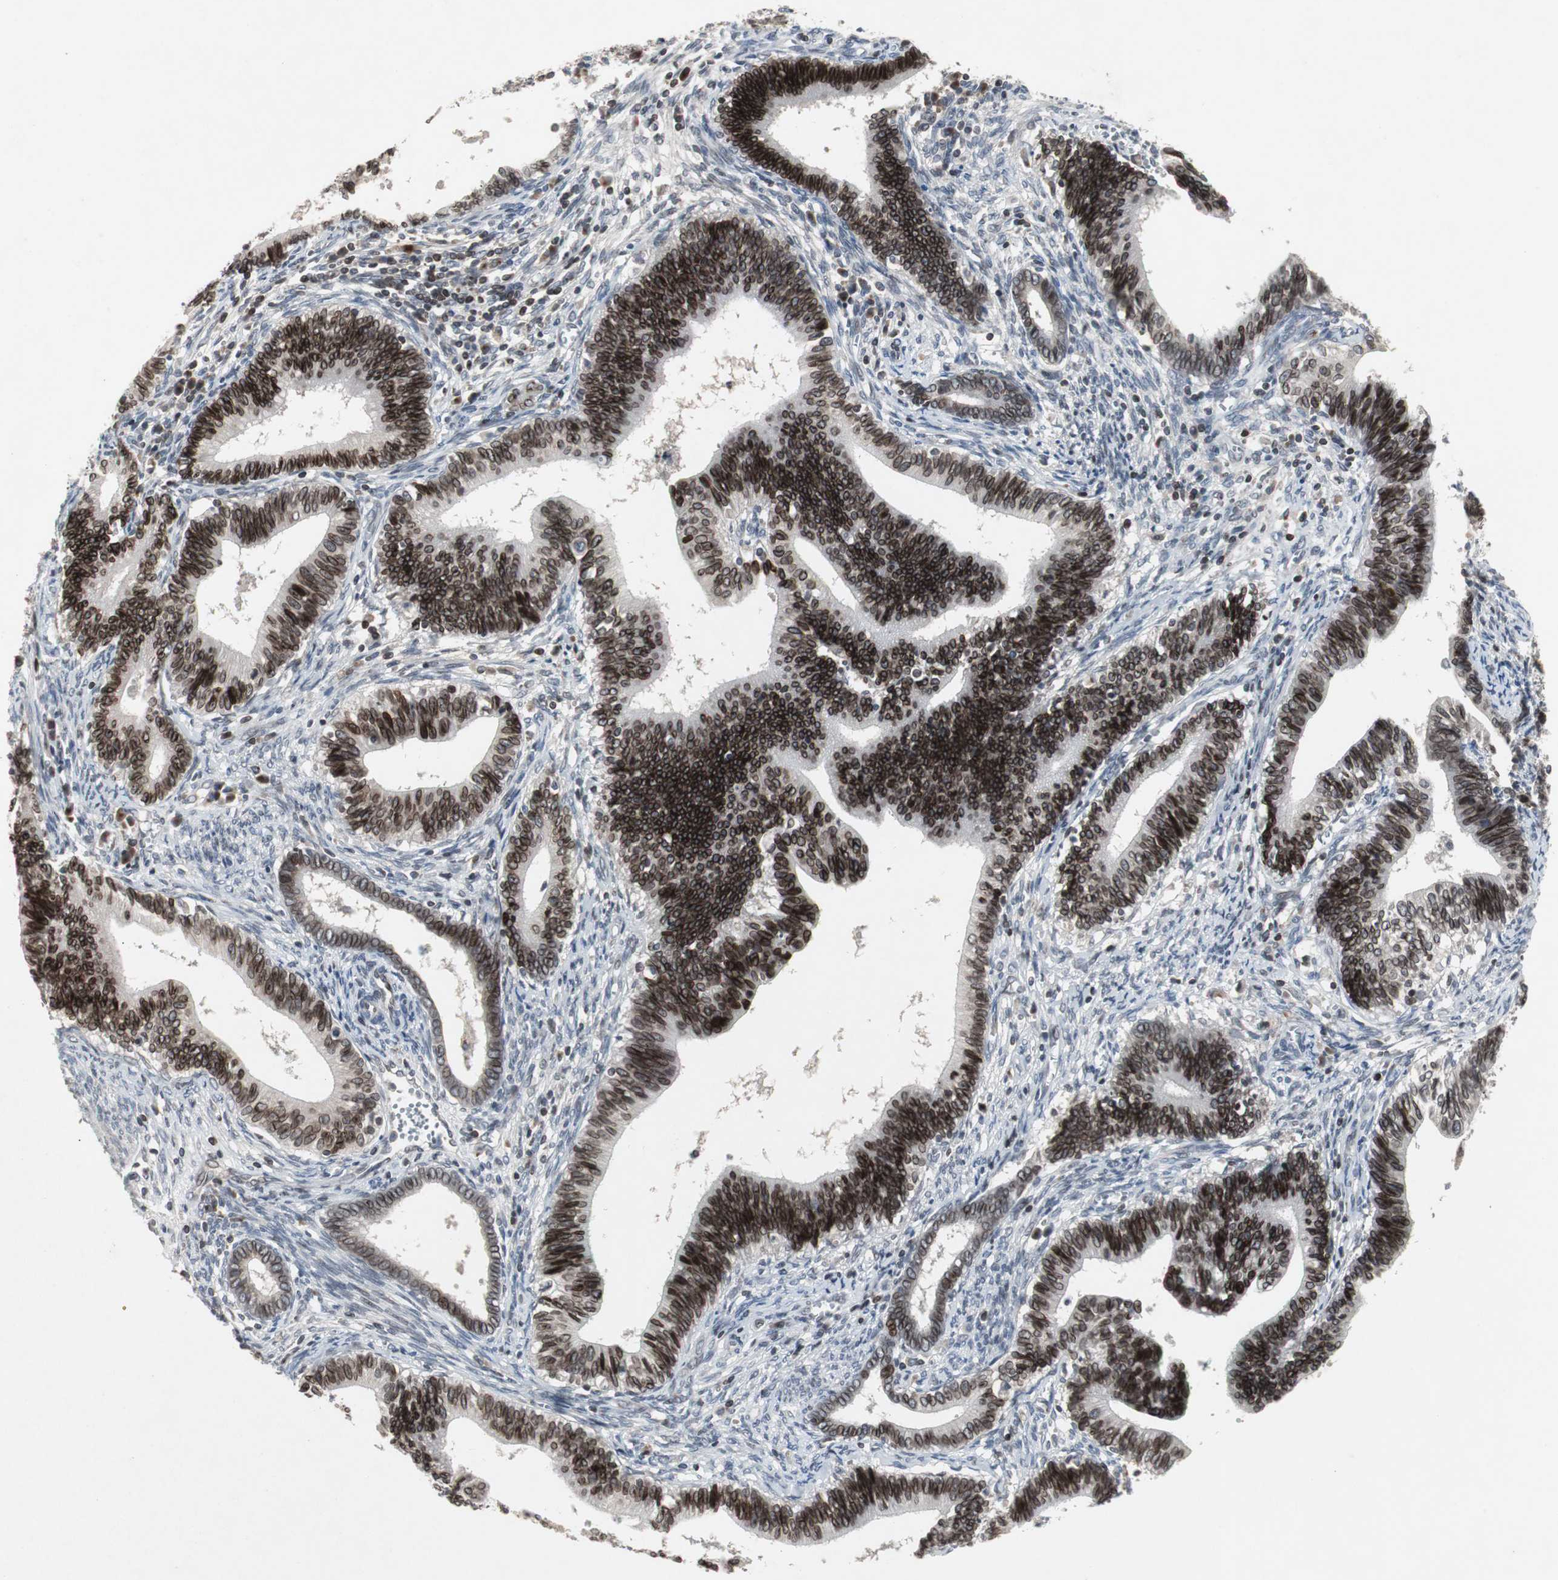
{"staining": {"intensity": "strong", "quantity": ">75%", "location": "cytoplasmic/membranous,nuclear"}, "tissue": "cervical cancer", "cell_type": "Tumor cells", "image_type": "cancer", "snomed": [{"axis": "morphology", "description": "Adenocarcinoma, NOS"}, {"axis": "topography", "description": "Cervix"}], "caption": "Human adenocarcinoma (cervical) stained with a protein marker displays strong staining in tumor cells.", "gene": "ZNF396", "patient": {"sex": "female", "age": 44}}